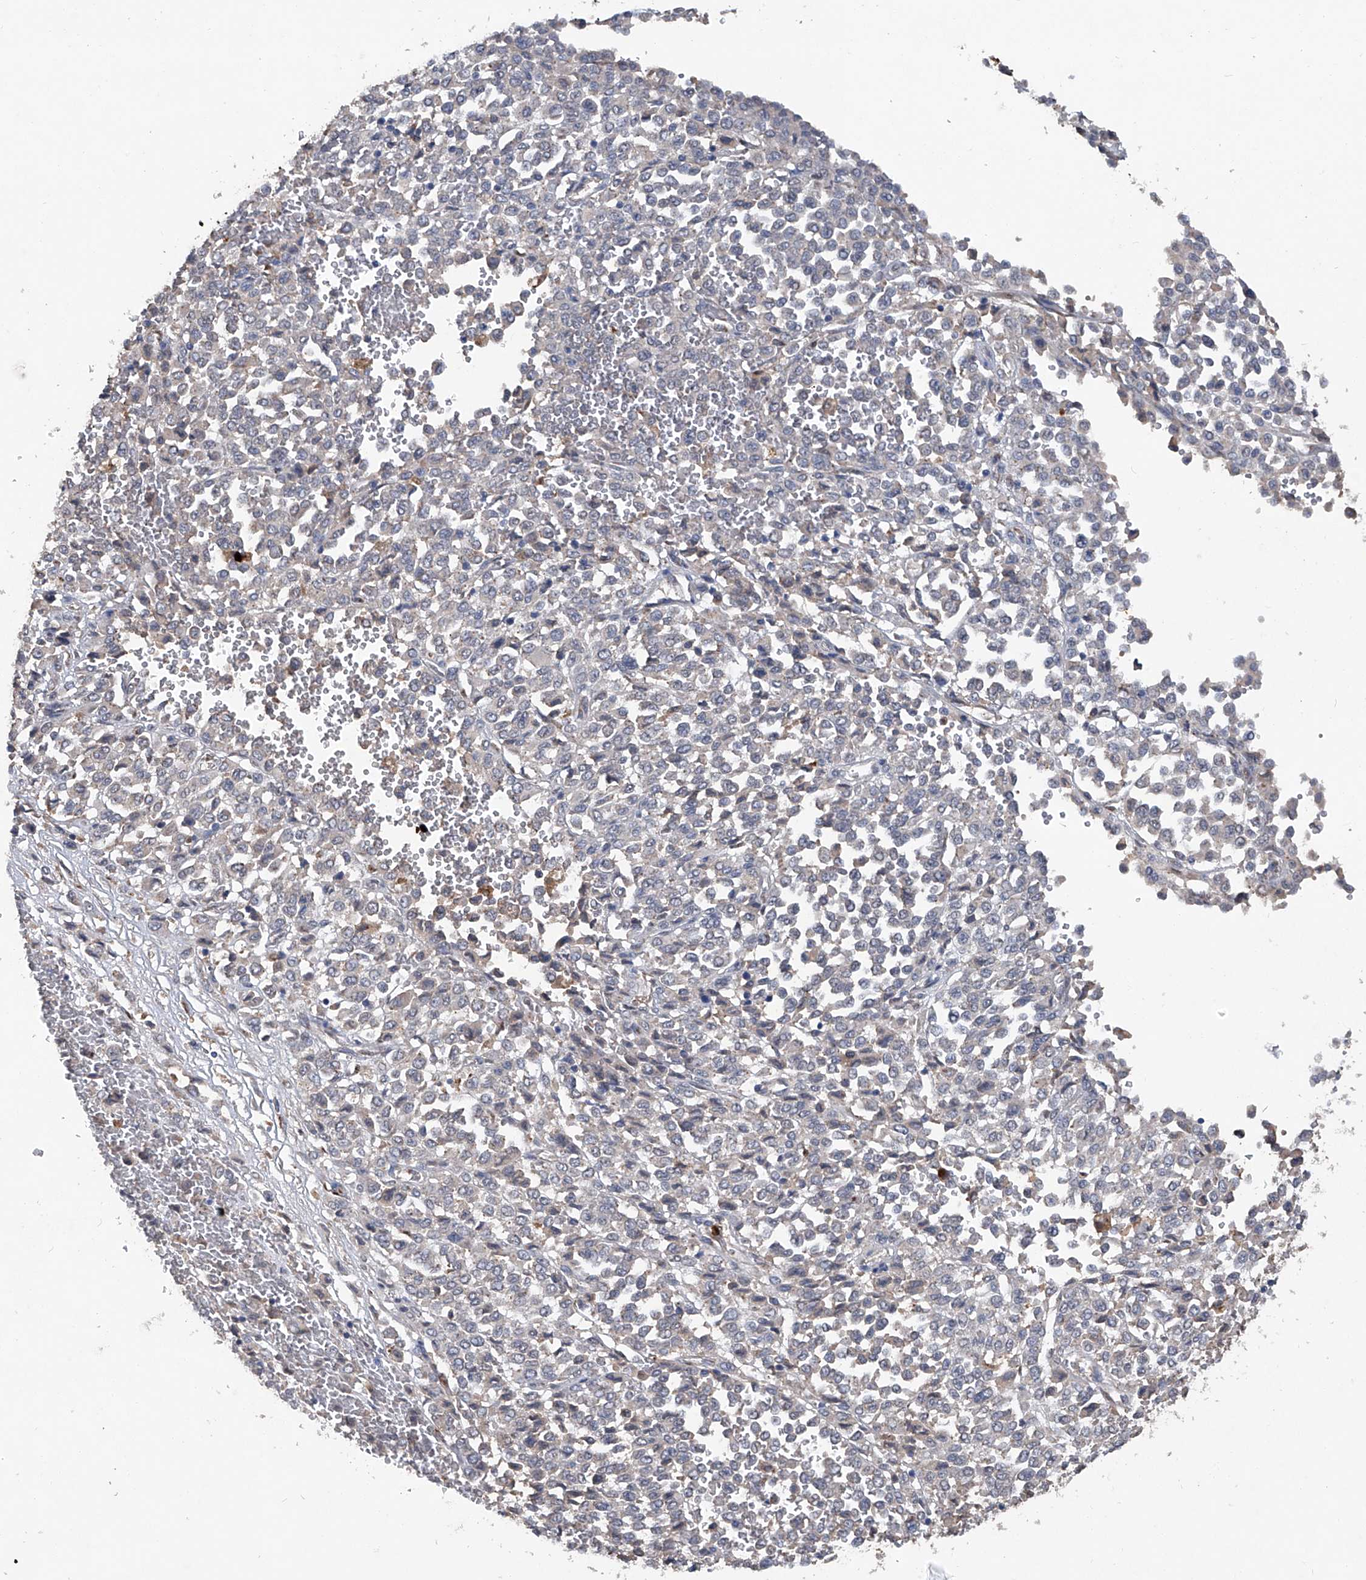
{"staining": {"intensity": "negative", "quantity": "none", "location": "none"}, "tissue": "melanoma", "cell_type": "Tumor cells", "image_type": "cancer", "snomed": [{"axis": "morphology", "description": "Malignant melanoma, Metastatic site"}, {"axis": "topography", "description": "Pancreas"}], "caption": "Immunohistochemical staining of human melanoma reveals no significant staining in tumor cells.", "gene": "PCSK5", "patient": {"sex": "female", "age": 30}}